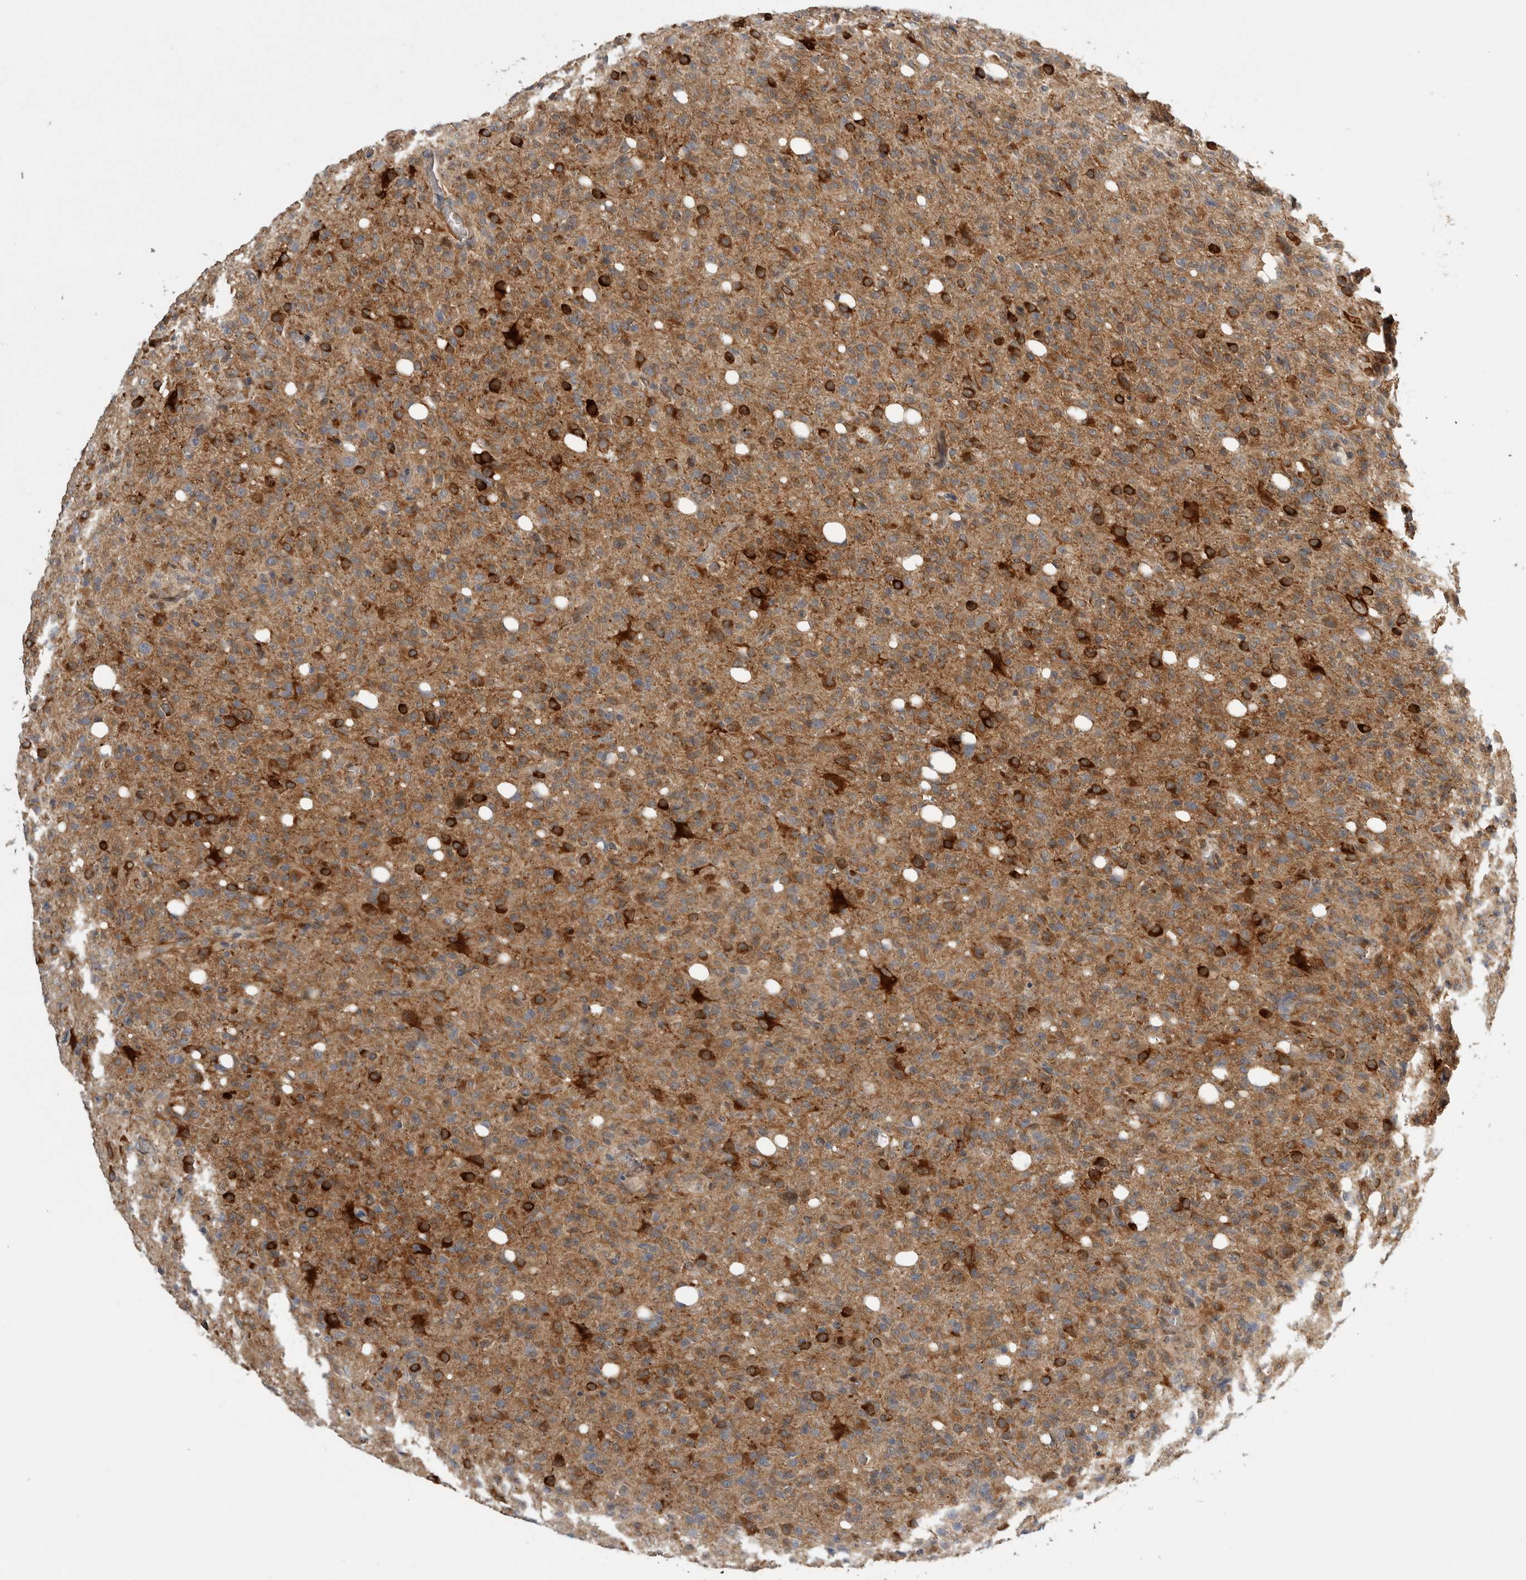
{"staining": {"intensity": "strong", "quantity": "25%-75%", "location": "cytoplasmic/membranous"}, "tissue": "glioma", "cell_type": "Tumor cells", "image_type": "cancer", "snomed": [{"axis": "morphology", "description": "Glioma, malignant, High grade"}, {"axis": "topography", "description": "Brain"}], "caption": "Immunohistochemistry photomicrograph of neoplastic tissue: malignant high-grade glioma stained using IHC exhibits high levels of strong protein expression localized specifically in the cytoplasmic/membranous of tumor cells, appearing as a cytoplasmic/membranous brown color.", "gene": "APOL2", "patient": {"sex": "female", "age": 57}}